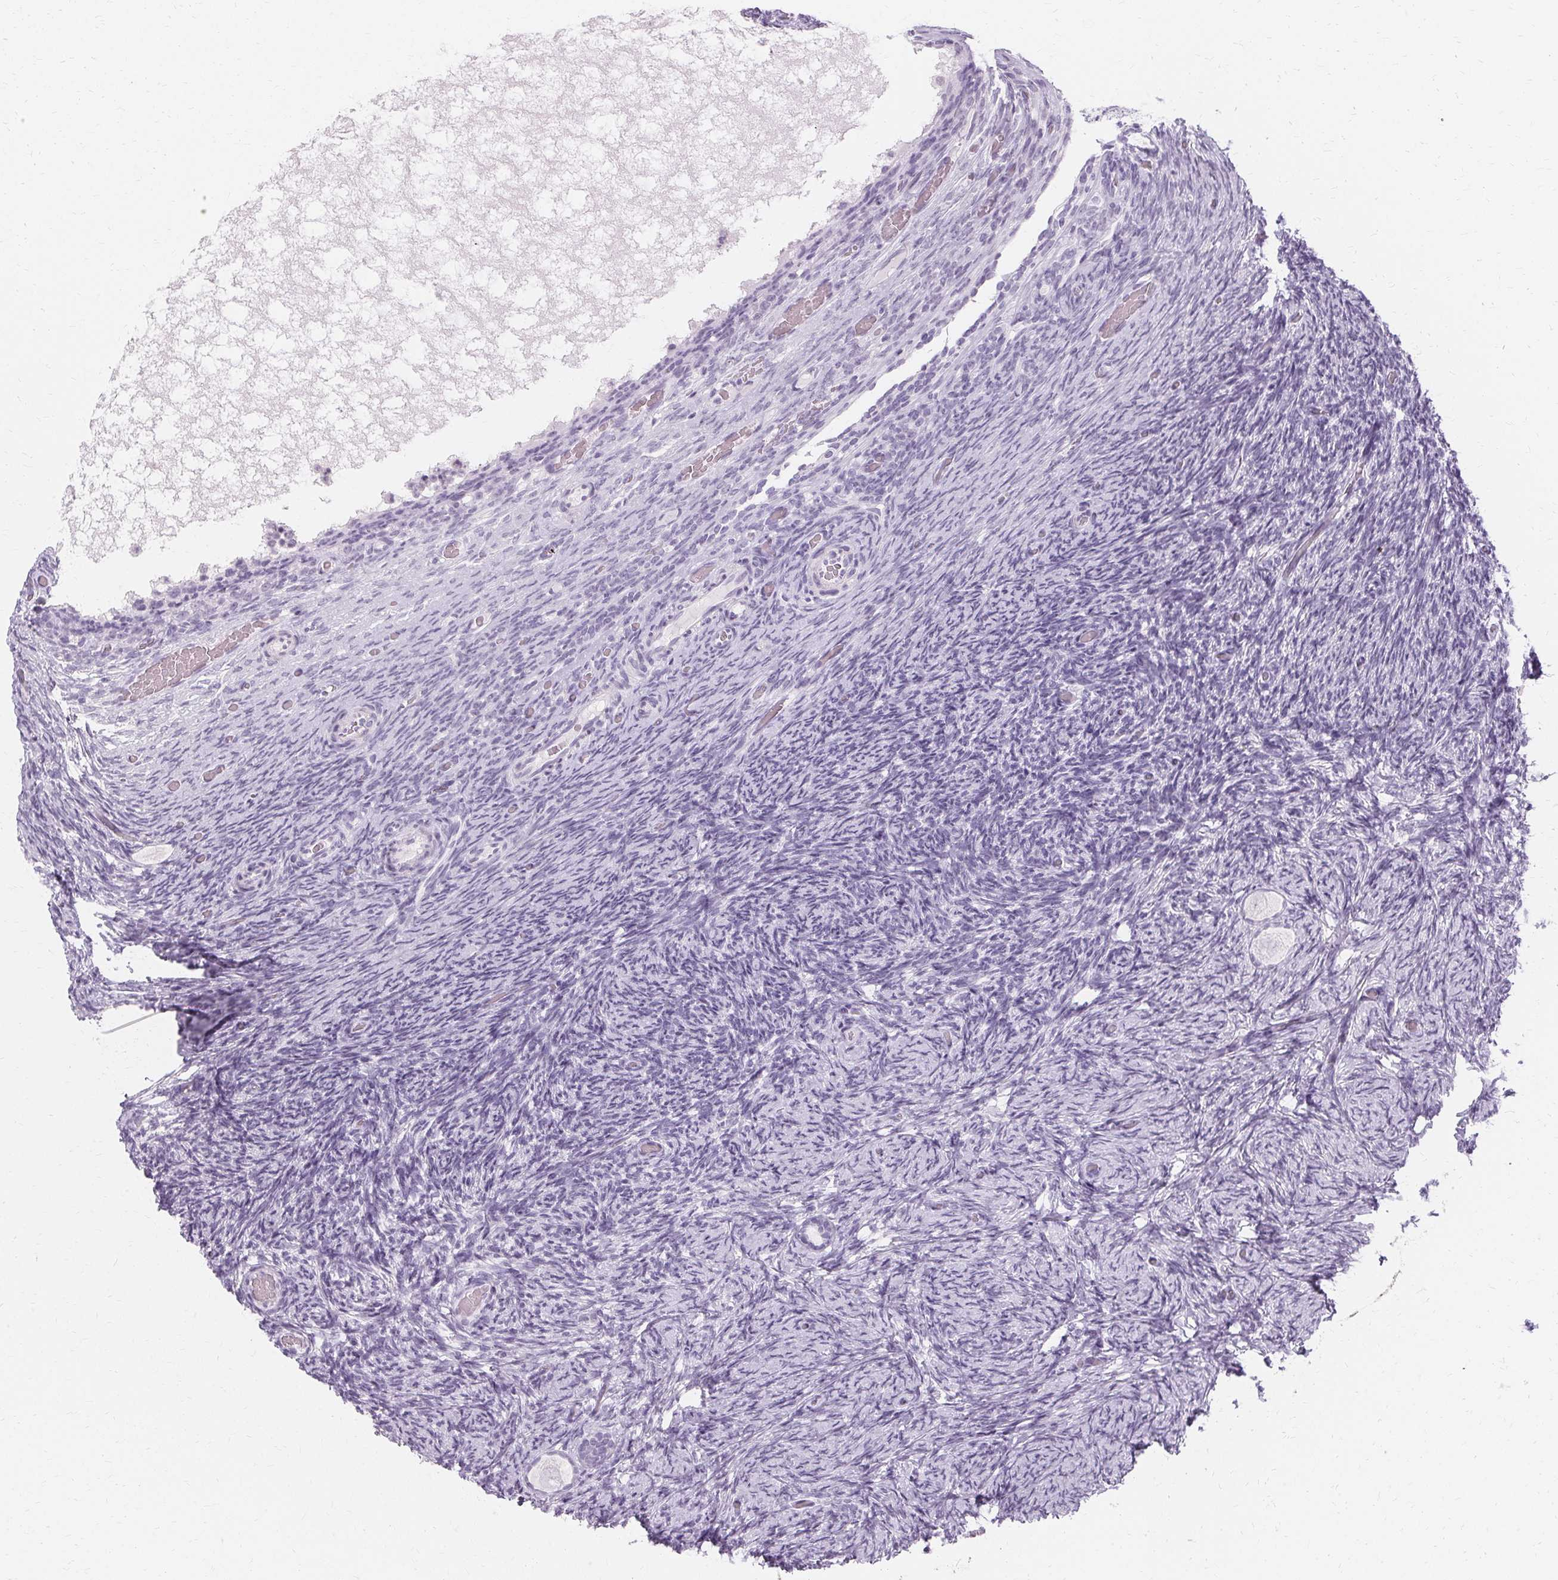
{"staining": {"intensity": "negative", "quantity": "none", "location": "none"}, "tissue": "ovary", "cell_type": "Follicle cells", "image_type": "normal", "snomed": [{"axis": "morphology", "description": "Normal tissue, NOS"}, {"axis": "topography", "description": "Ovary"}], "caption": "Histopathology image shows no significant protein expression in follicle cells of normal ovary.", "gene": "KRT6A", "patient": {"sex": "female", "age": 34}}